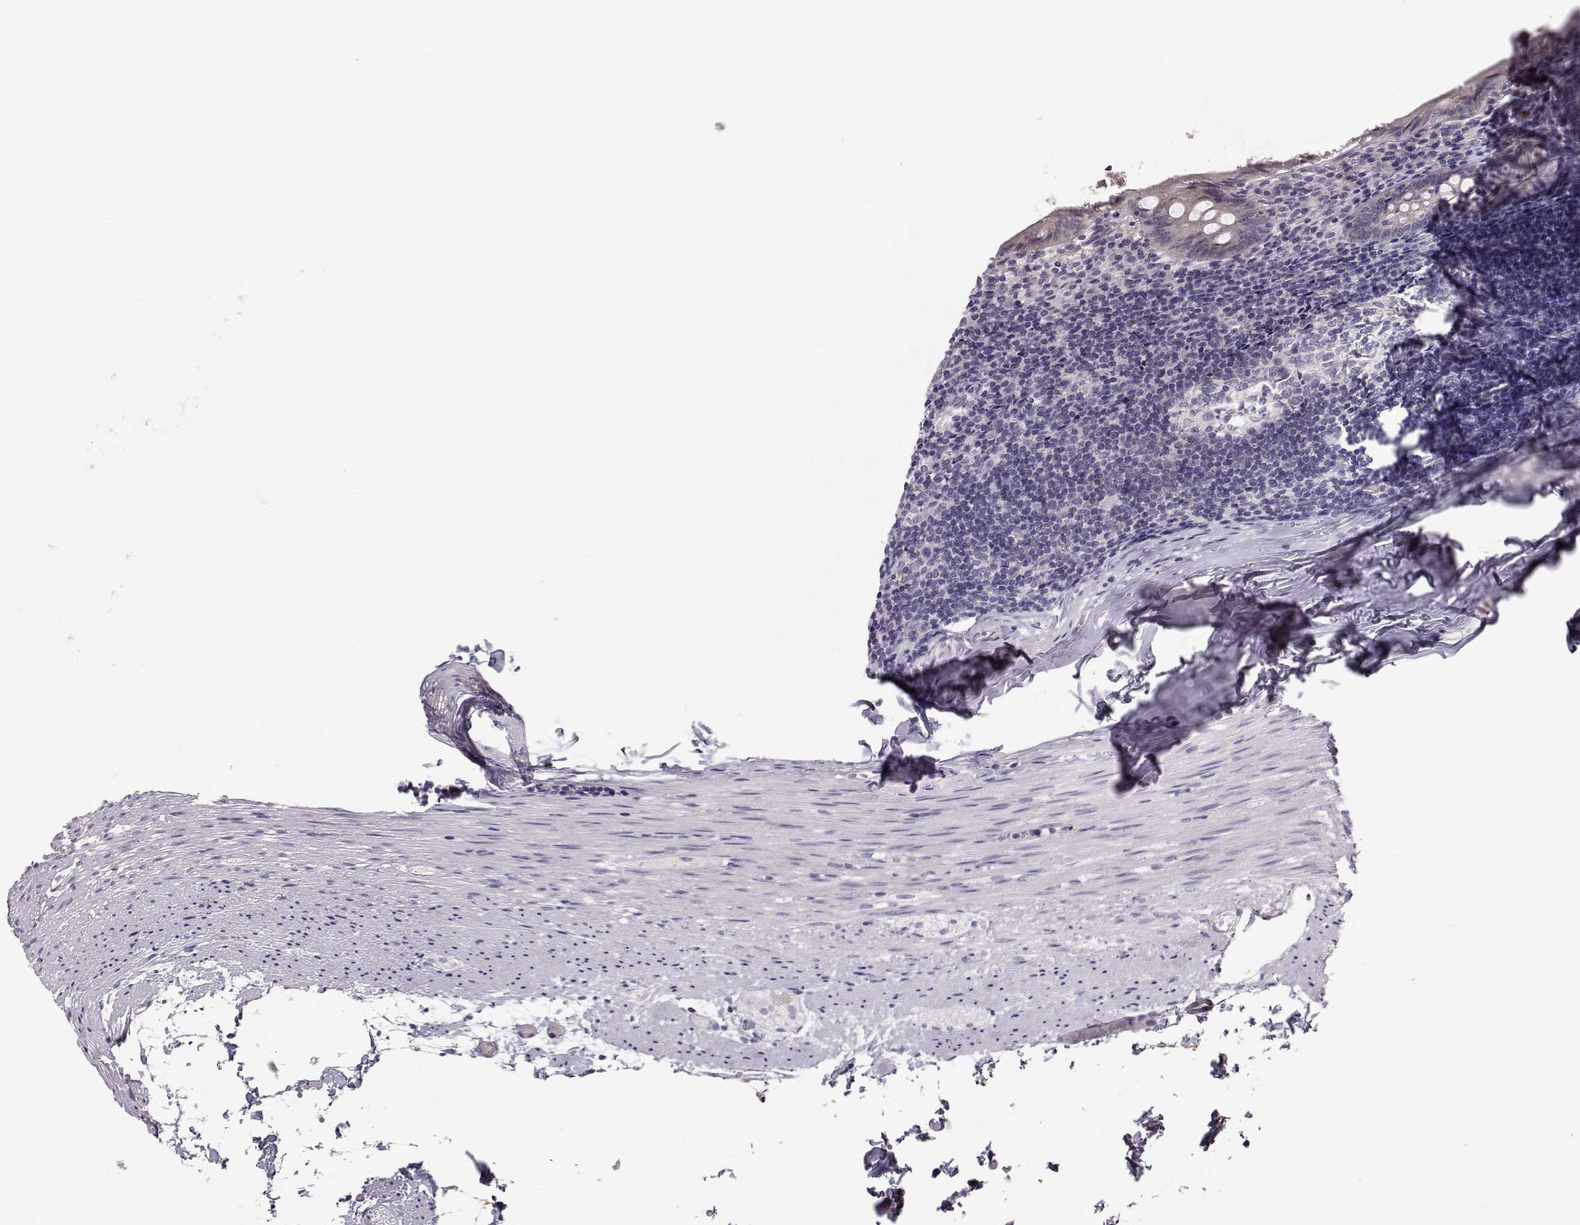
{"staining": {"intensity": "negative", "quantity": "none", "location": "none"}, "tissue": "appendix", "cell_type": "Glandular cells", "image_type": "normal", "snomed": [{"axis": "morphology", "description": "Normal tissue, NOS"}, {"axis": "topography", "description": "Appendix"}], "caption": "Immunohistochemistry (IHC) of normal appendix reveals no positivity in glandular cells. Brightfield microscopy of IHC stained with DAB (brown) and hematoxylin (blue), captured at high magnification.", "gene": "ZNF185", "patient": {"sex": "female", "age": 23}}